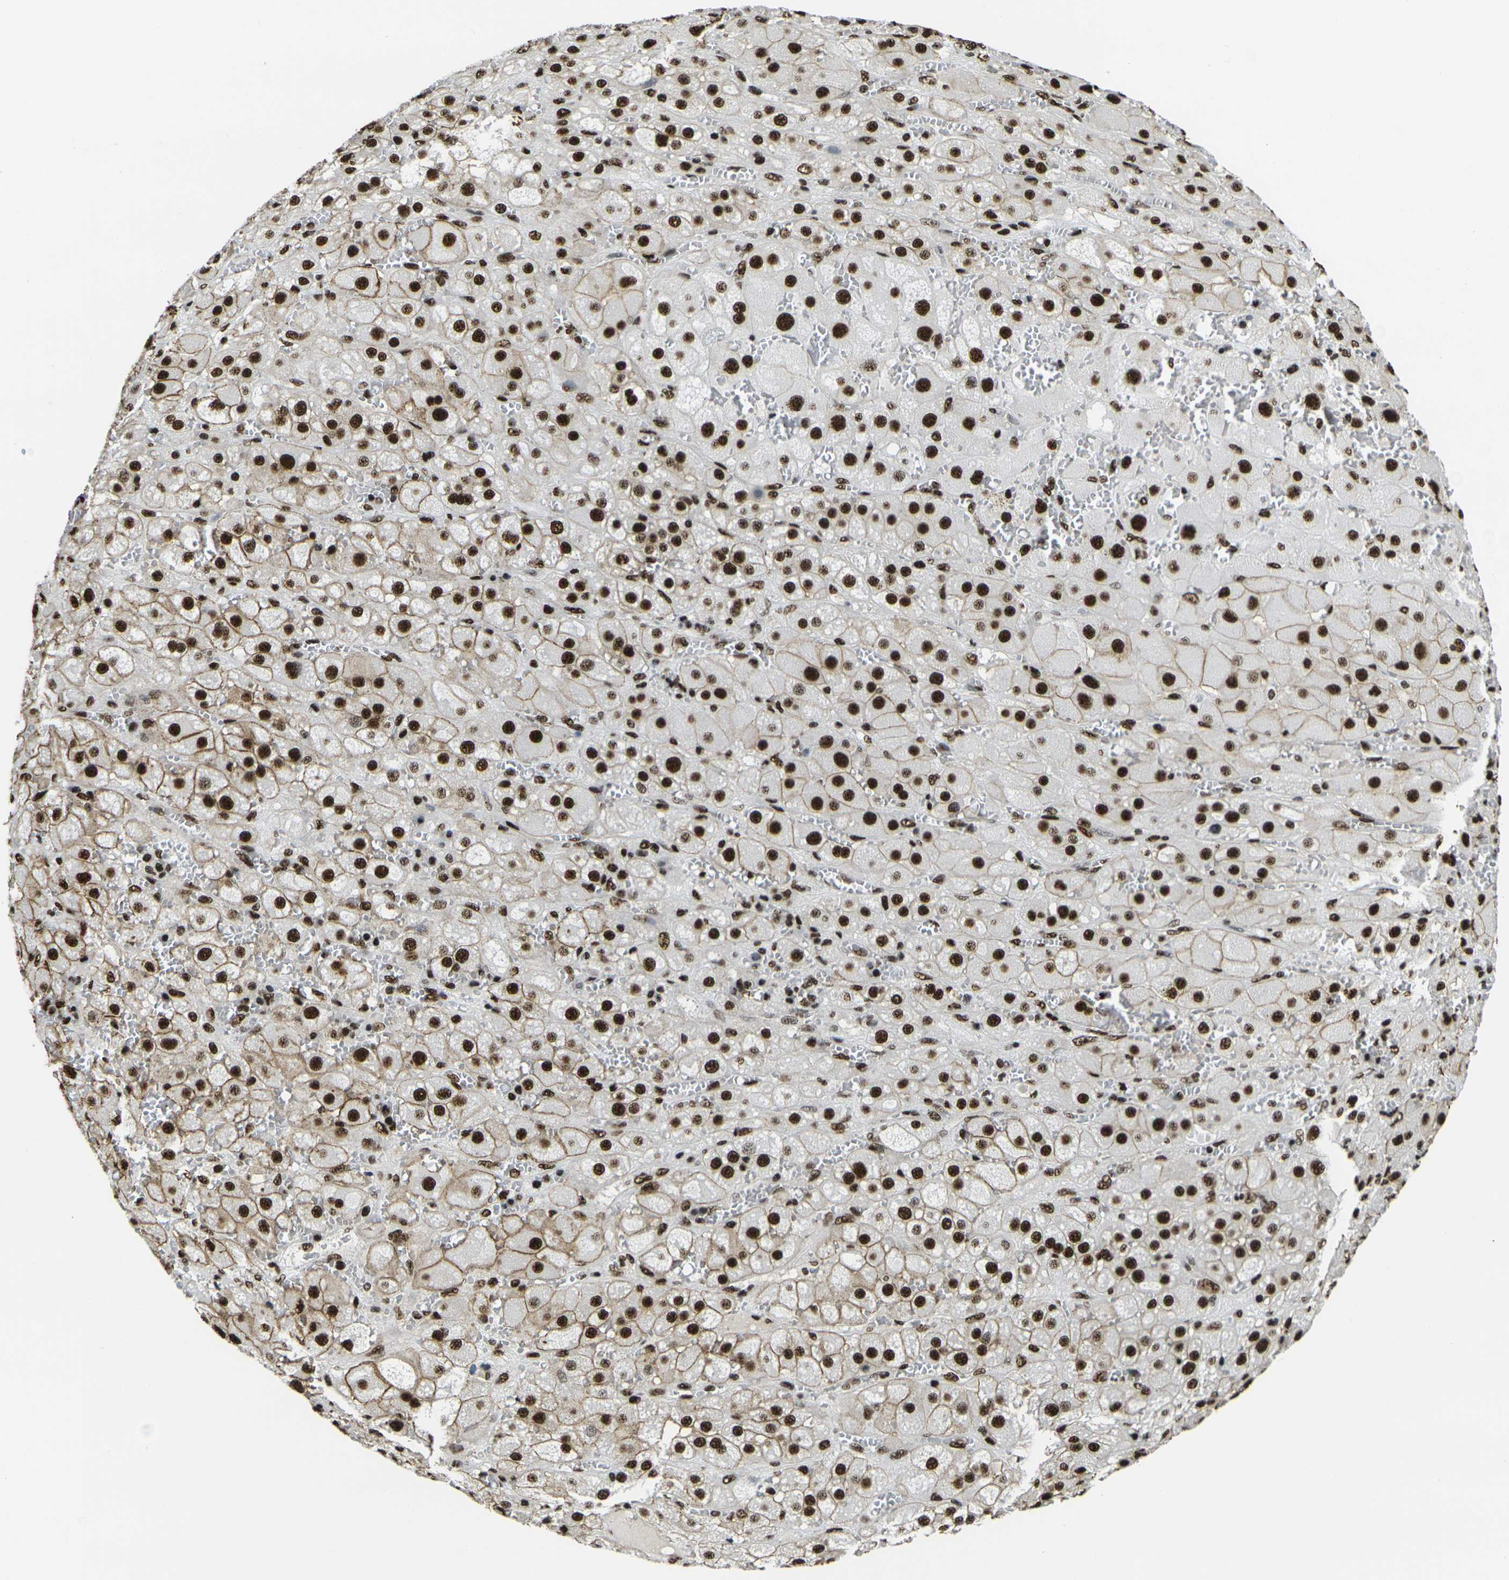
{"staining": {"intensity": "strong", "quantity": ">75%", "location": "nuclear"}, "tissue": "adrenal gland", "cell_type": "Glandular cells", "image_type": "normal", "snomed": [{"axis": "morphology", "description": "Normal tissue, NOS"}, {"axis": "topography", "description": "Adrenal gland"}], "caption": "Human adrenal gland stained for a protein (brown) shows strong nuclear positive positivity in approximately >75% of glandular cells.", "gene": "SMARCC1", "patient": {"sex": "female", "age": 47}}